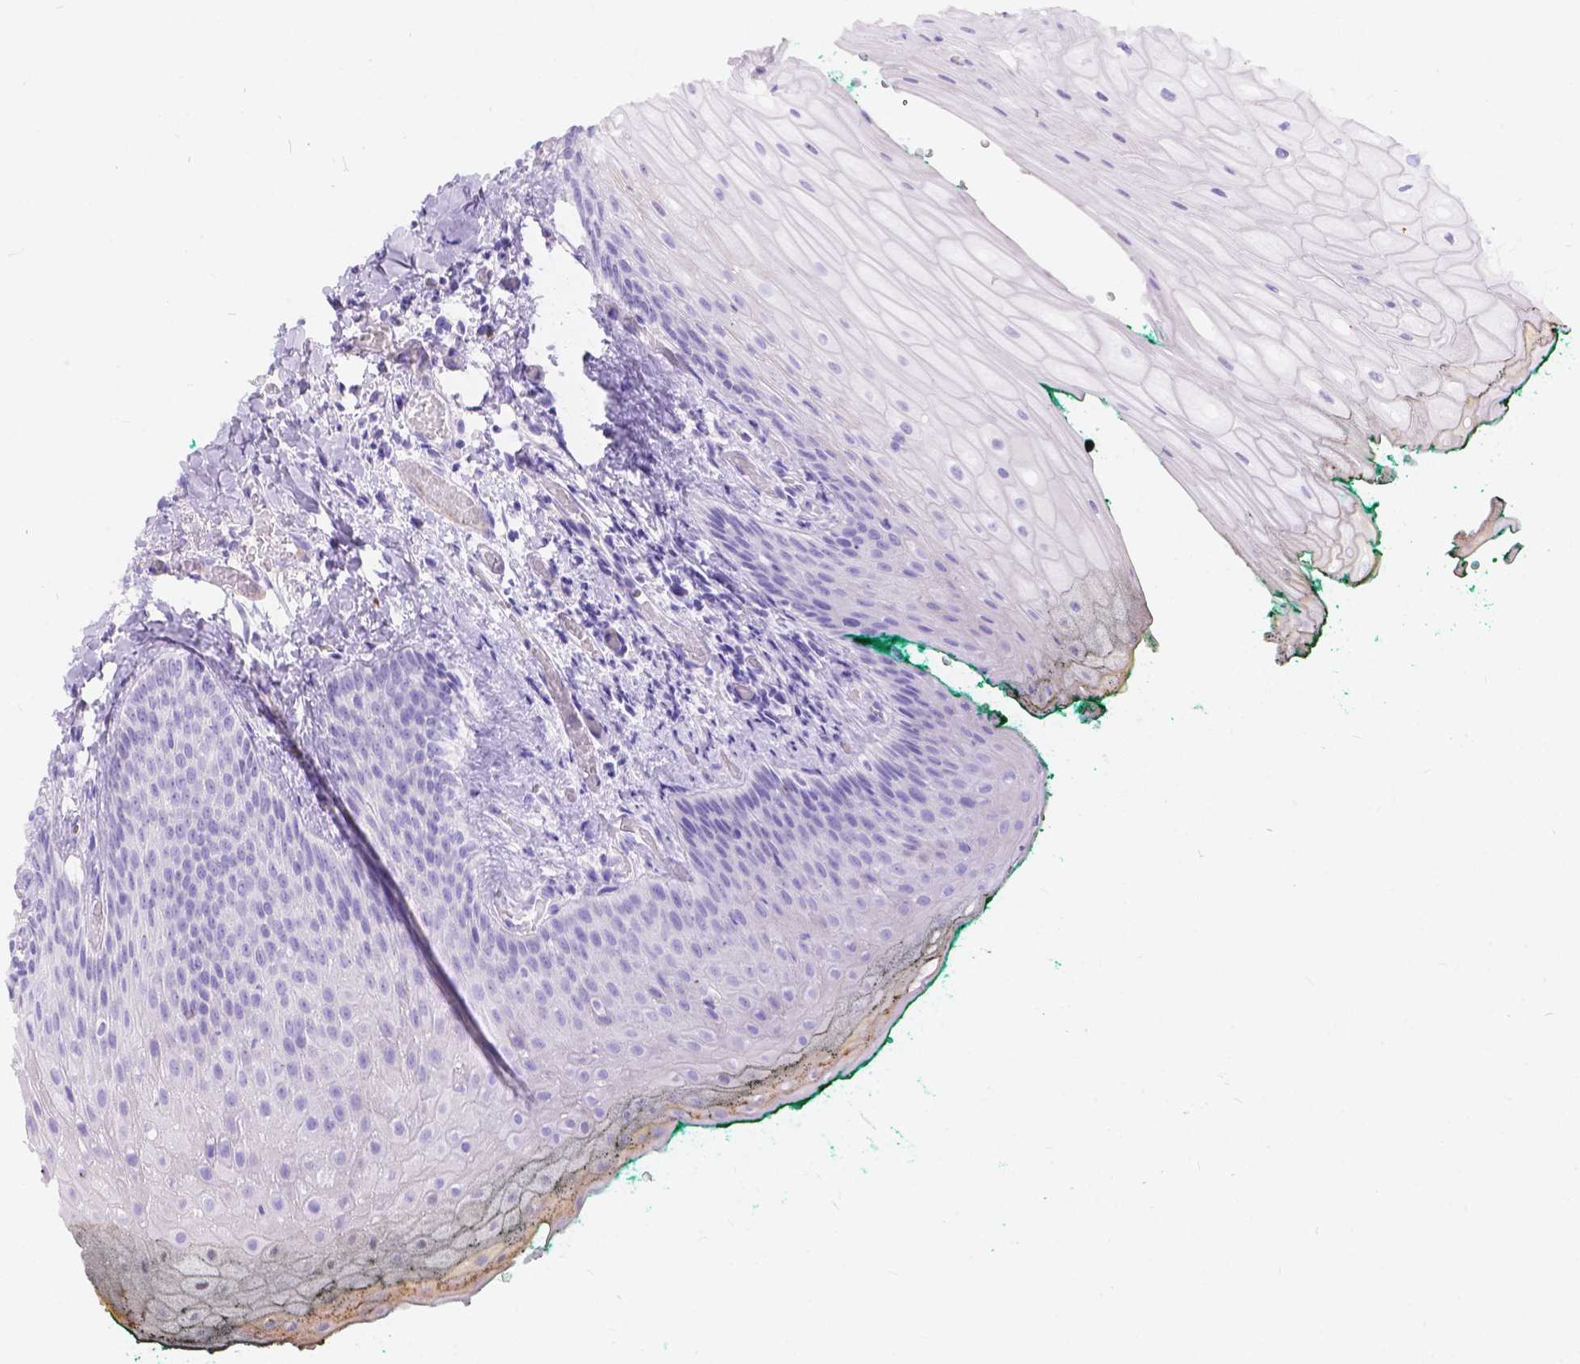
{"staining": {"intensity": "negative", "quantity": "none", "location": "none"}, "tissue": "oral mucosa", "cell_type": "Squamous epithelial cells", "image_type": "normal", "snomed": [{"axis": "morphology", "description": "Normal tissue, NOS"}, {"axis": "topography", "description": "Oral tissue"}, {"axis": "topography", "description": "Head-Neck"}], "caption": "IHC micrograph of unremarkable oral mucosa stained for a protein (brown), which displays no expression in squamous epithelial cells.", "gene": "KLHL10", "patient": {"sex": "female", "age": 68}}